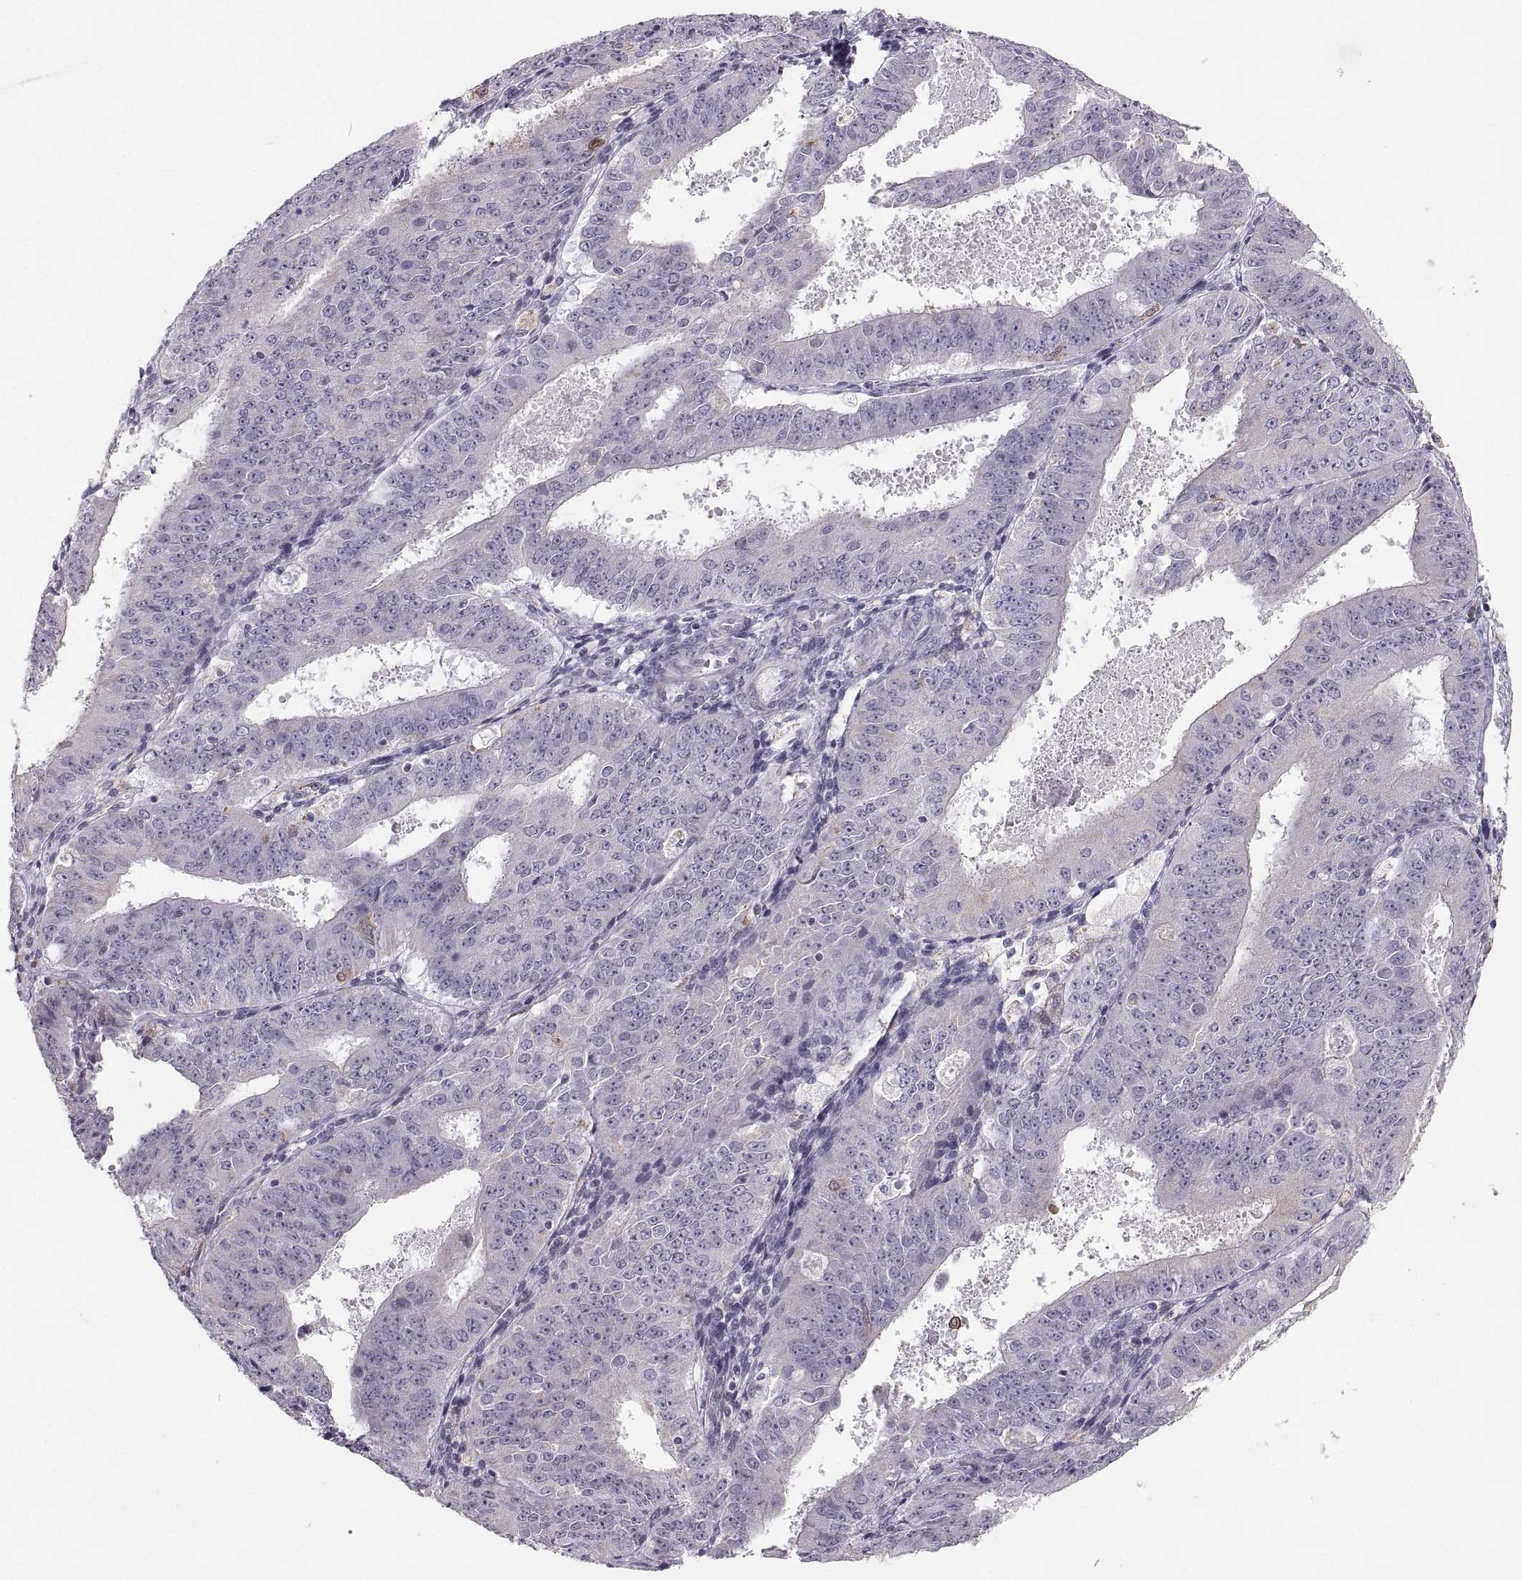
{"staining": {"intensity": "negative", "quantity": "none", "location": "none"}, "tissue": "ovarian cancer", "cell_type": "Tumor cells", "image_type": "cancer", "snomed": [{"axis": "morphology", "description": "Carcinoma, endometroid"}, {"axis": "topography", "description": "Ovary"}], "caption": "Tumor cells show no significant positivity in endometroid carcinoma (ovarian).", "gene": "RUNDC3A", "patient": {"sex": "female", "age": 42}}